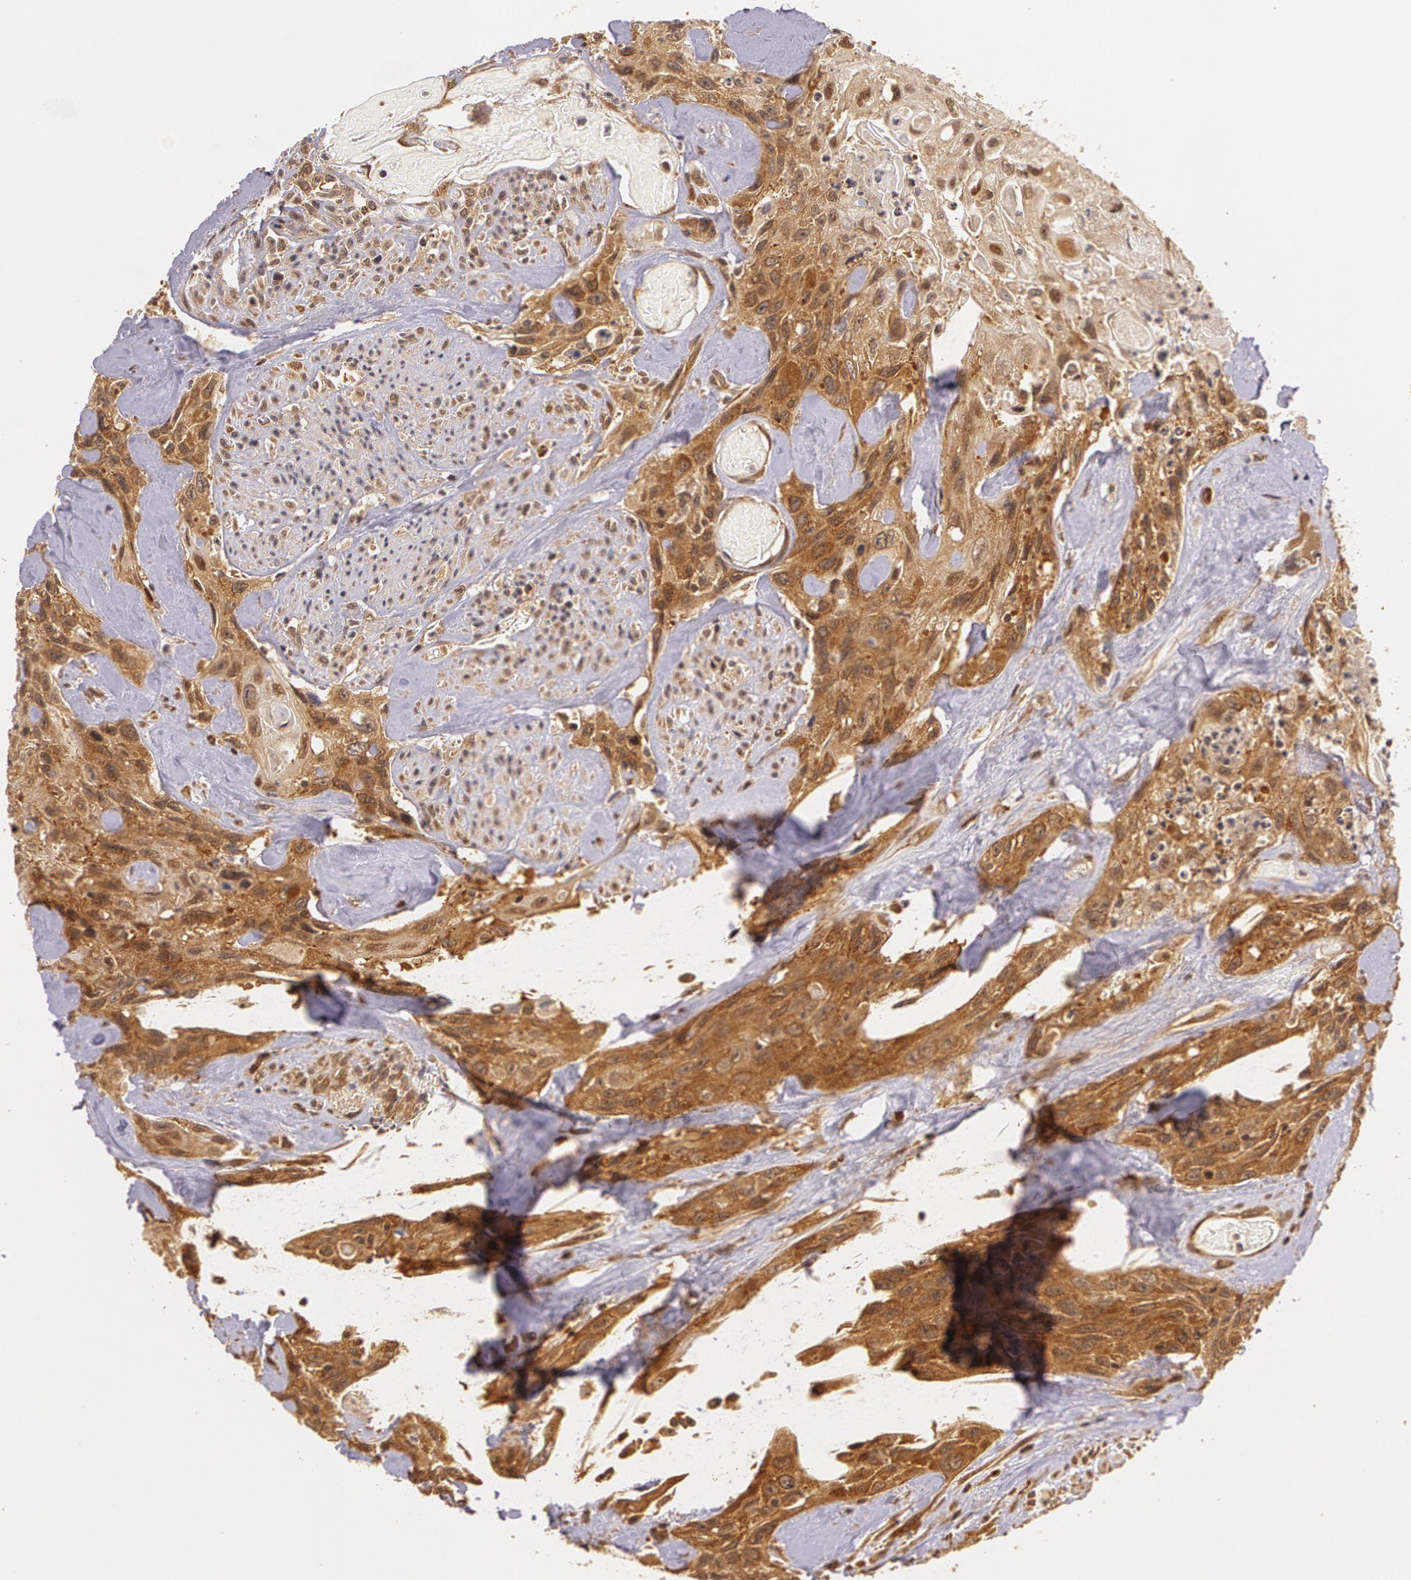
{"staining": {"intensity": "strong", "quantity": ">75%", "location": "cytoplasmic/membranous"}, "tissue": "urothelial cancer", "cell_type": "Tumor cells", "image_type": "cancer", "snomed": [{"axis": "morphology", "description": "Urothelial carcinoma, High grade"}, {"axis": "topography", "description": "Urinary bladder"}], "caption": "Urothelial cancer was stained to show a protein in brown. There is high levels of strong cytoplasmic/membranous staining in about >75% of tumor cells.", "gene": "ASCC2", "patient": {"sex": "female", "age": 84}}